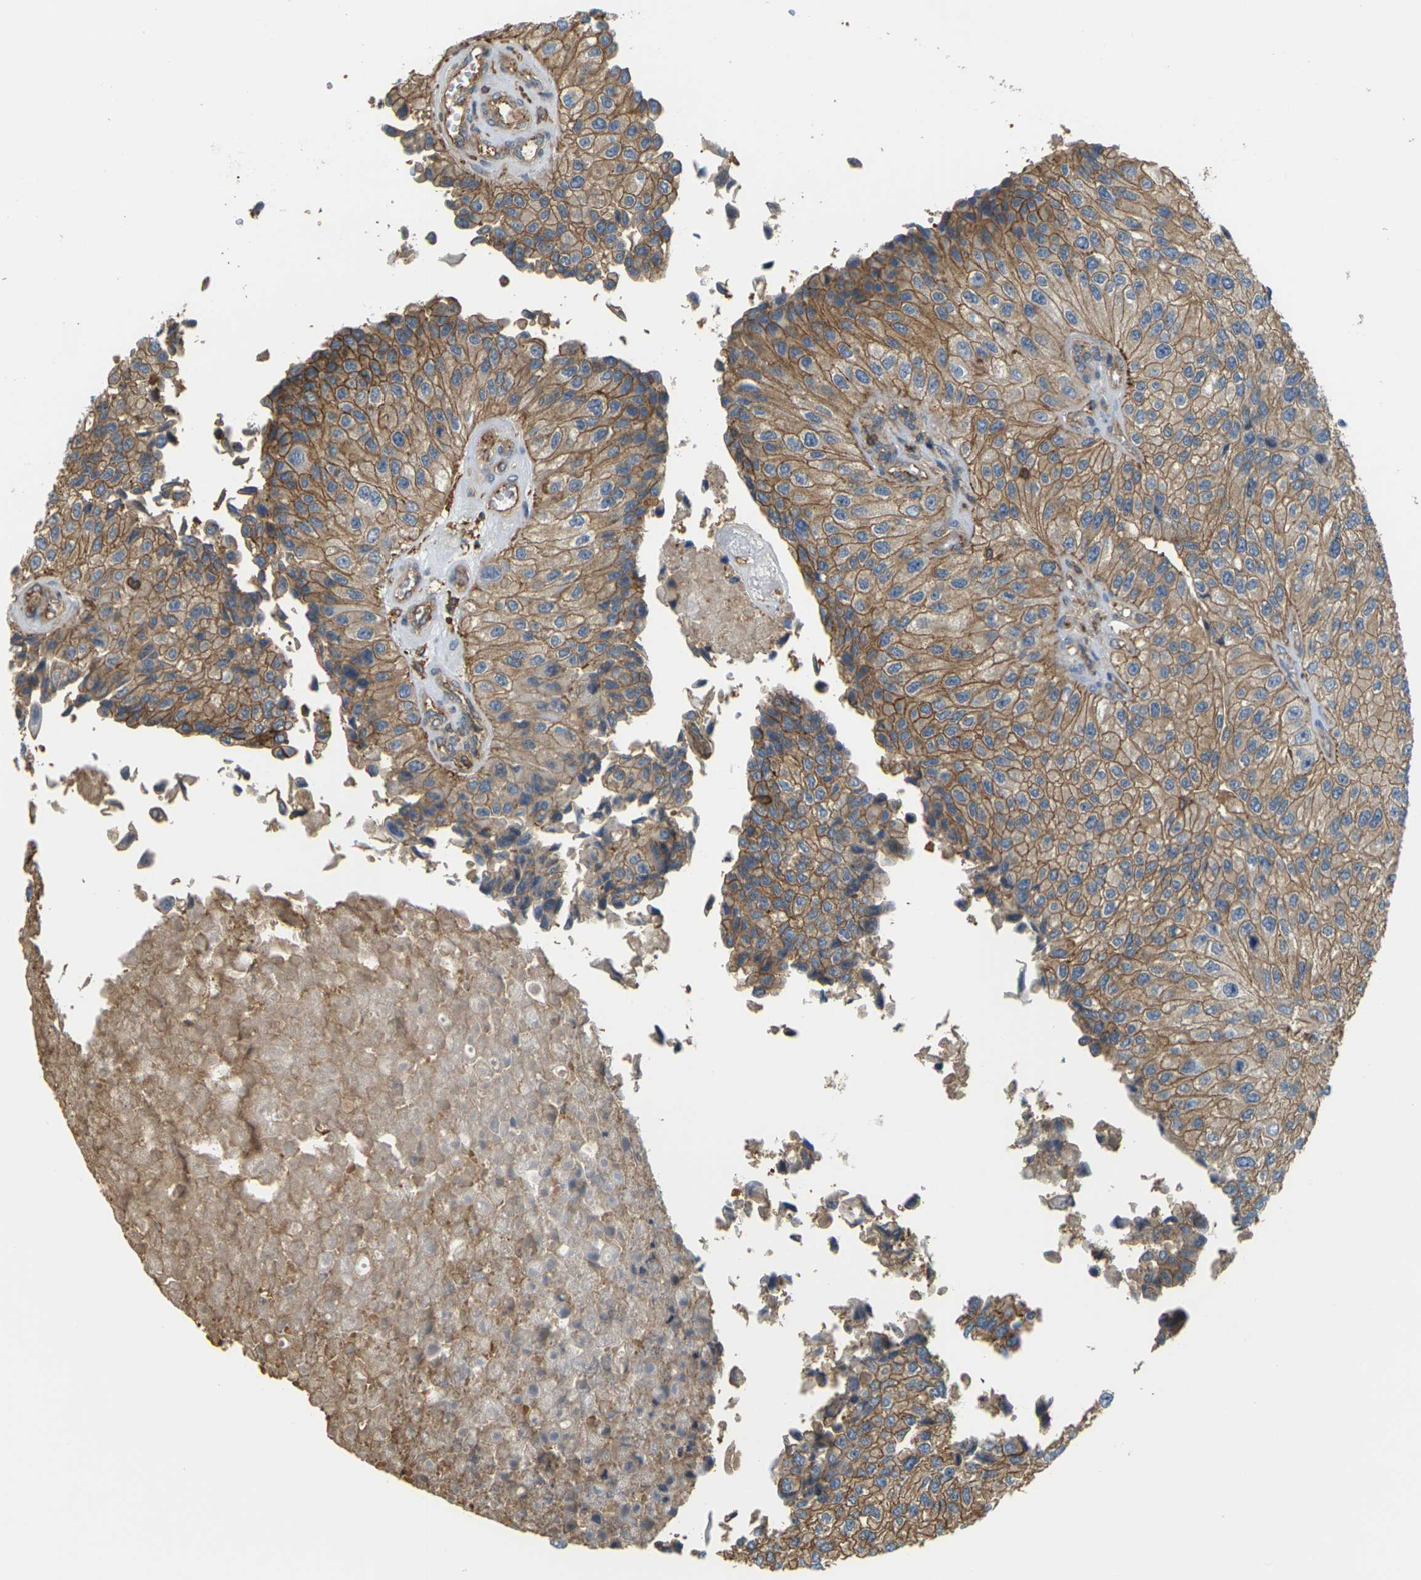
{"staining": {"intensity": "moderate", "quantity": ">75%", "location": "cytoplasmic/membranous"}, "tissue": "urothelial cancer", "cell_type": "Tumor cells", "image_type": "cancer", "snomed": [{"axis": "morphology", "description": "Urothelial carcinoma, High grade"}, {"axis": "topography", "description": "Kidney"}, {"axis": "topography", "description": "Urinary bladder"}], "caption": "This micrograph reveals urothelial carcinoma (high-grade) stained with immunohistochemistry (IHC) to label a protein in brown. The cytoplasmic/membranous of tumor cells show moderate positivity for the protein. Nuclei are counter-stained blue.", "gene": "IQGAP1", "patient": {"sex": "male", "age": 77}}